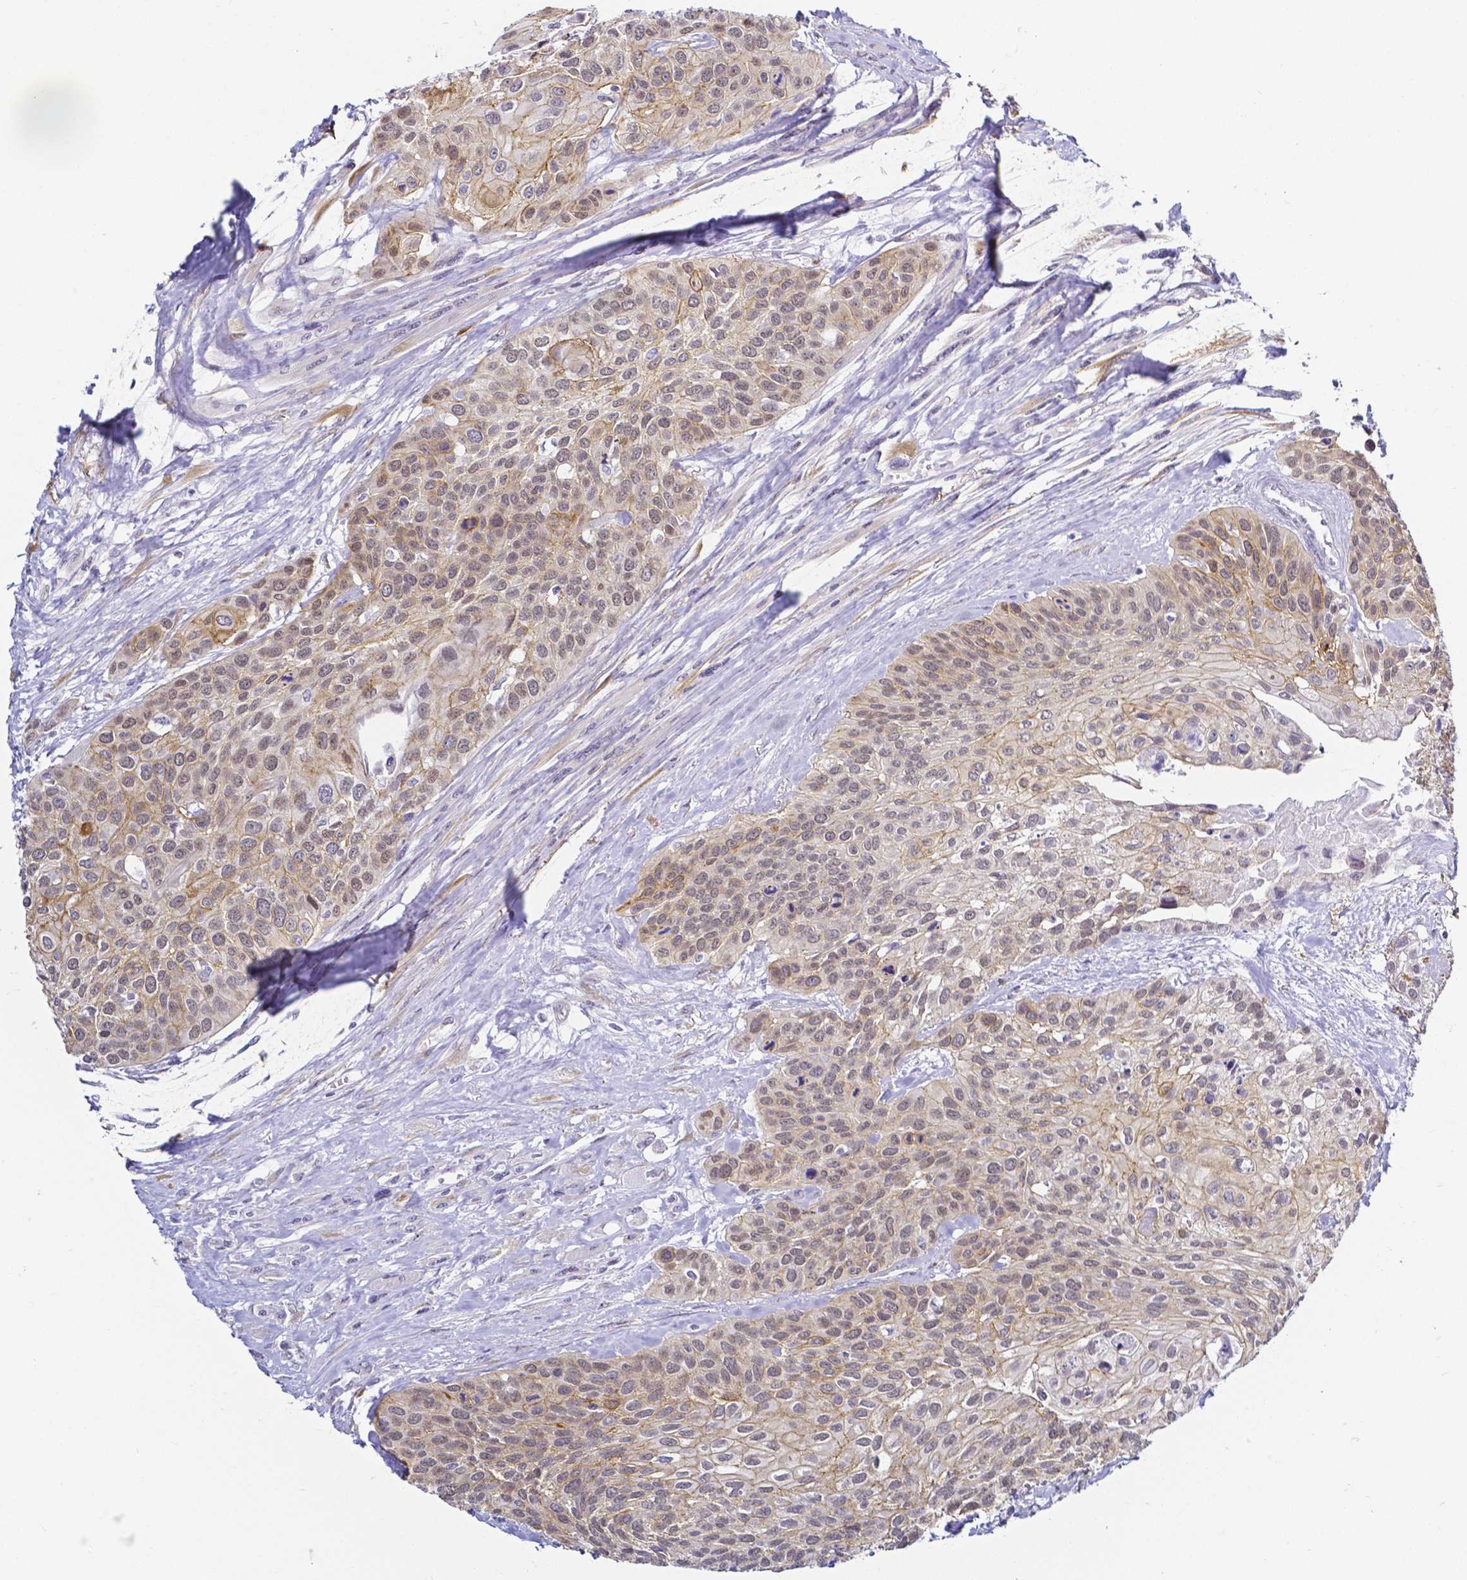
{"staining": {"intensity": "moderate", "quantity": "<25%", "location": "cytoplasmic/membranous,nuclear"}, "tissue": "head and neck cancer", "cell_type": "Tumor cells", "image_type": "cancer", "snomed": [{"axis": "morphology", "description": "Squamous cell carcinoma, NOS"}, {"axis": "topography", "description": "Head-Neck"}], "caption": "This is an image of immunohistochemistry staining of head and neck cancer (squamous cell carcinoma), which shows moderate expression in the cytoplasmic/membranous and nuclear of tumor cells.", "gene": "FAM83G", "patient": {"sex": "female", "age": 50}}